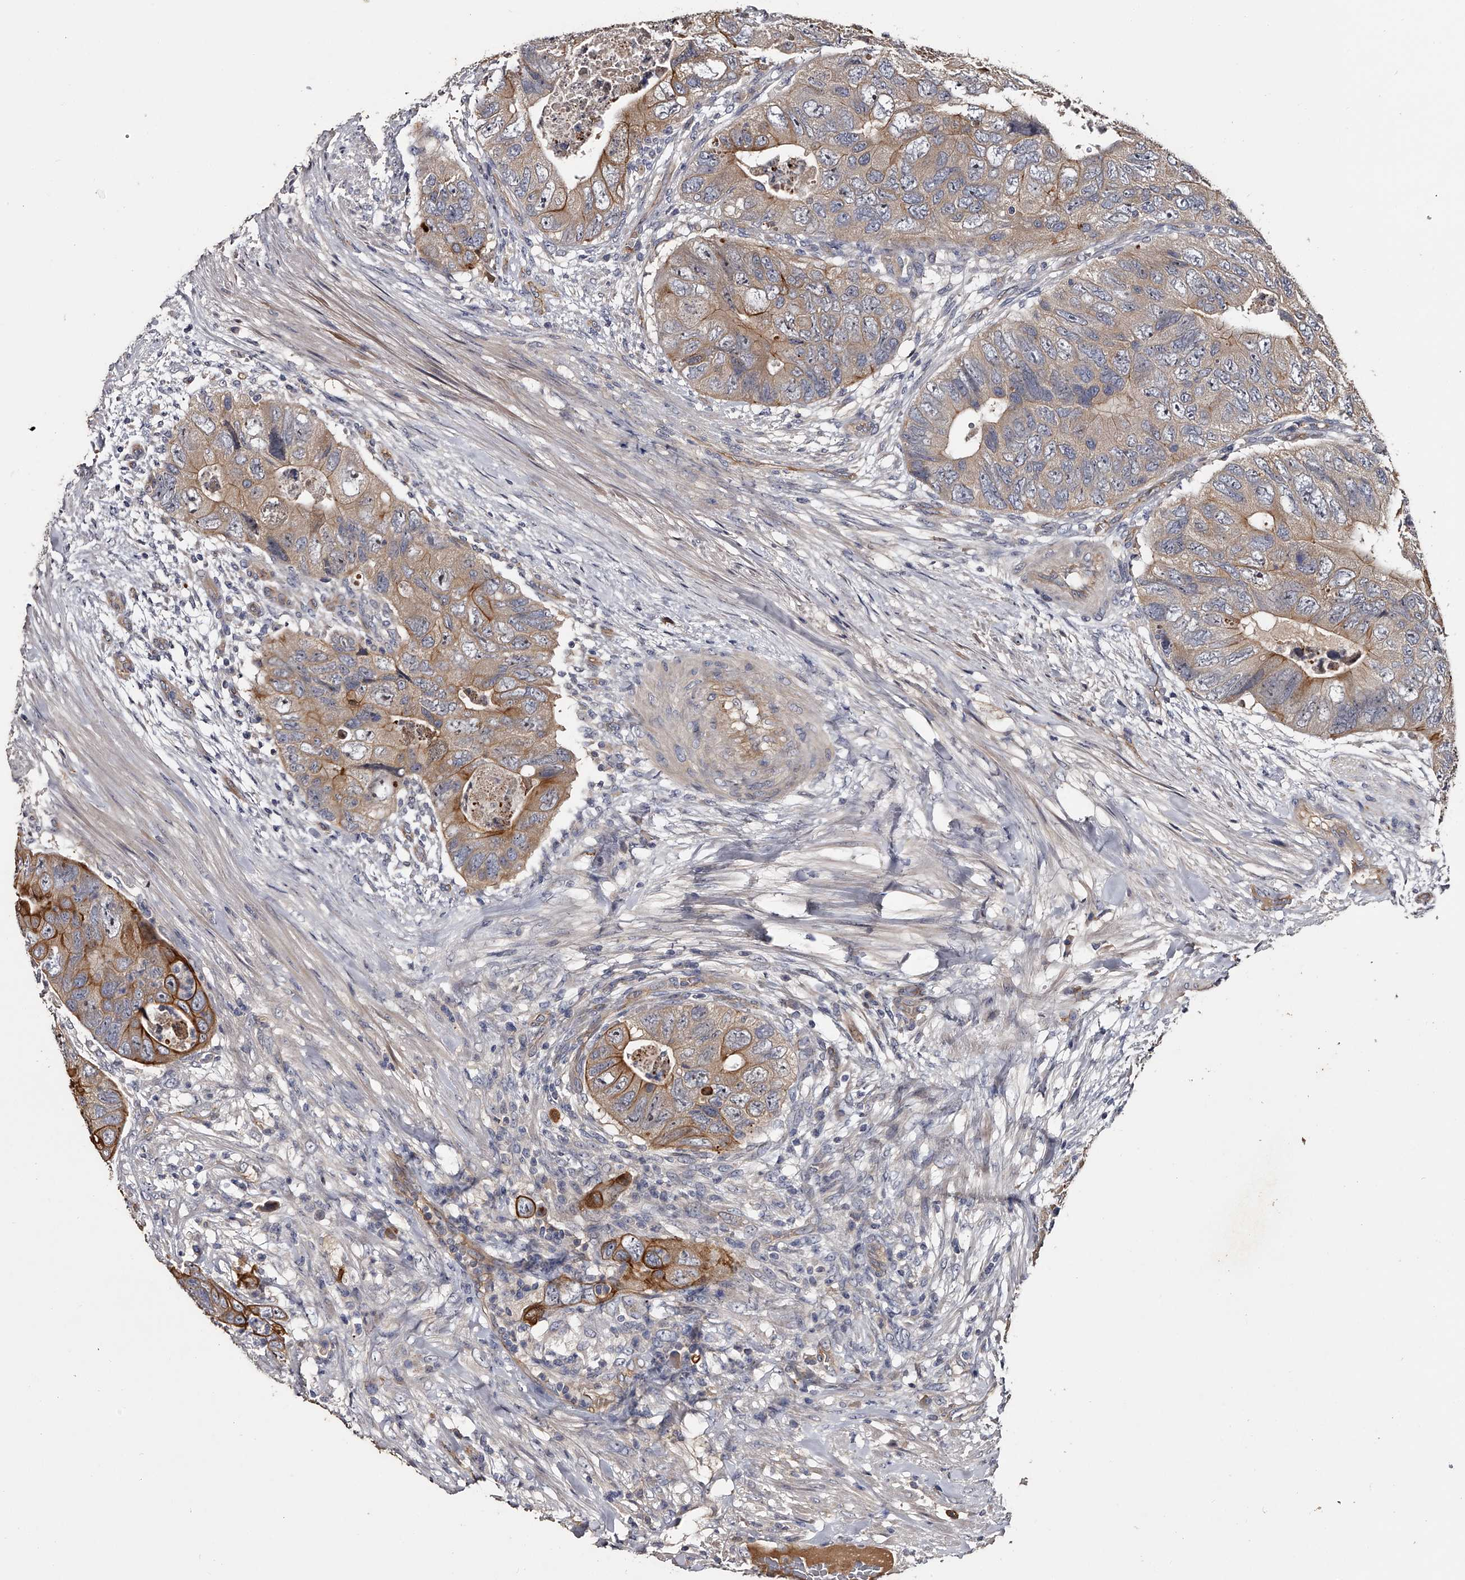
{"staining": {"intensity": "moderate", "quantity": ">75%", "location": "cytoplasmic/membranous"}, "tissue": "colorectal cancer", "cell_type": "Tumor cells", "image_type": "cancer", "snomed": [{"axis": "morphology", "description": "Adenocarcinoma, NOS"}, {"axis": "topography", "description": "Rectum"}], "caption": "Immunohistochemical staining of human colorectal cancer (adenocarcinoma) exhibits moderate cytoplasmic/membranous protein positivity in about >75% of tumor cells. The staining was performed using DAB to visualize the protein expression in brown, while the nuclei were stained in blue with hematoxylin (Magnification: 20x).", "gene": "MDN1", "patient": {"sex": "male", "age": 63}}